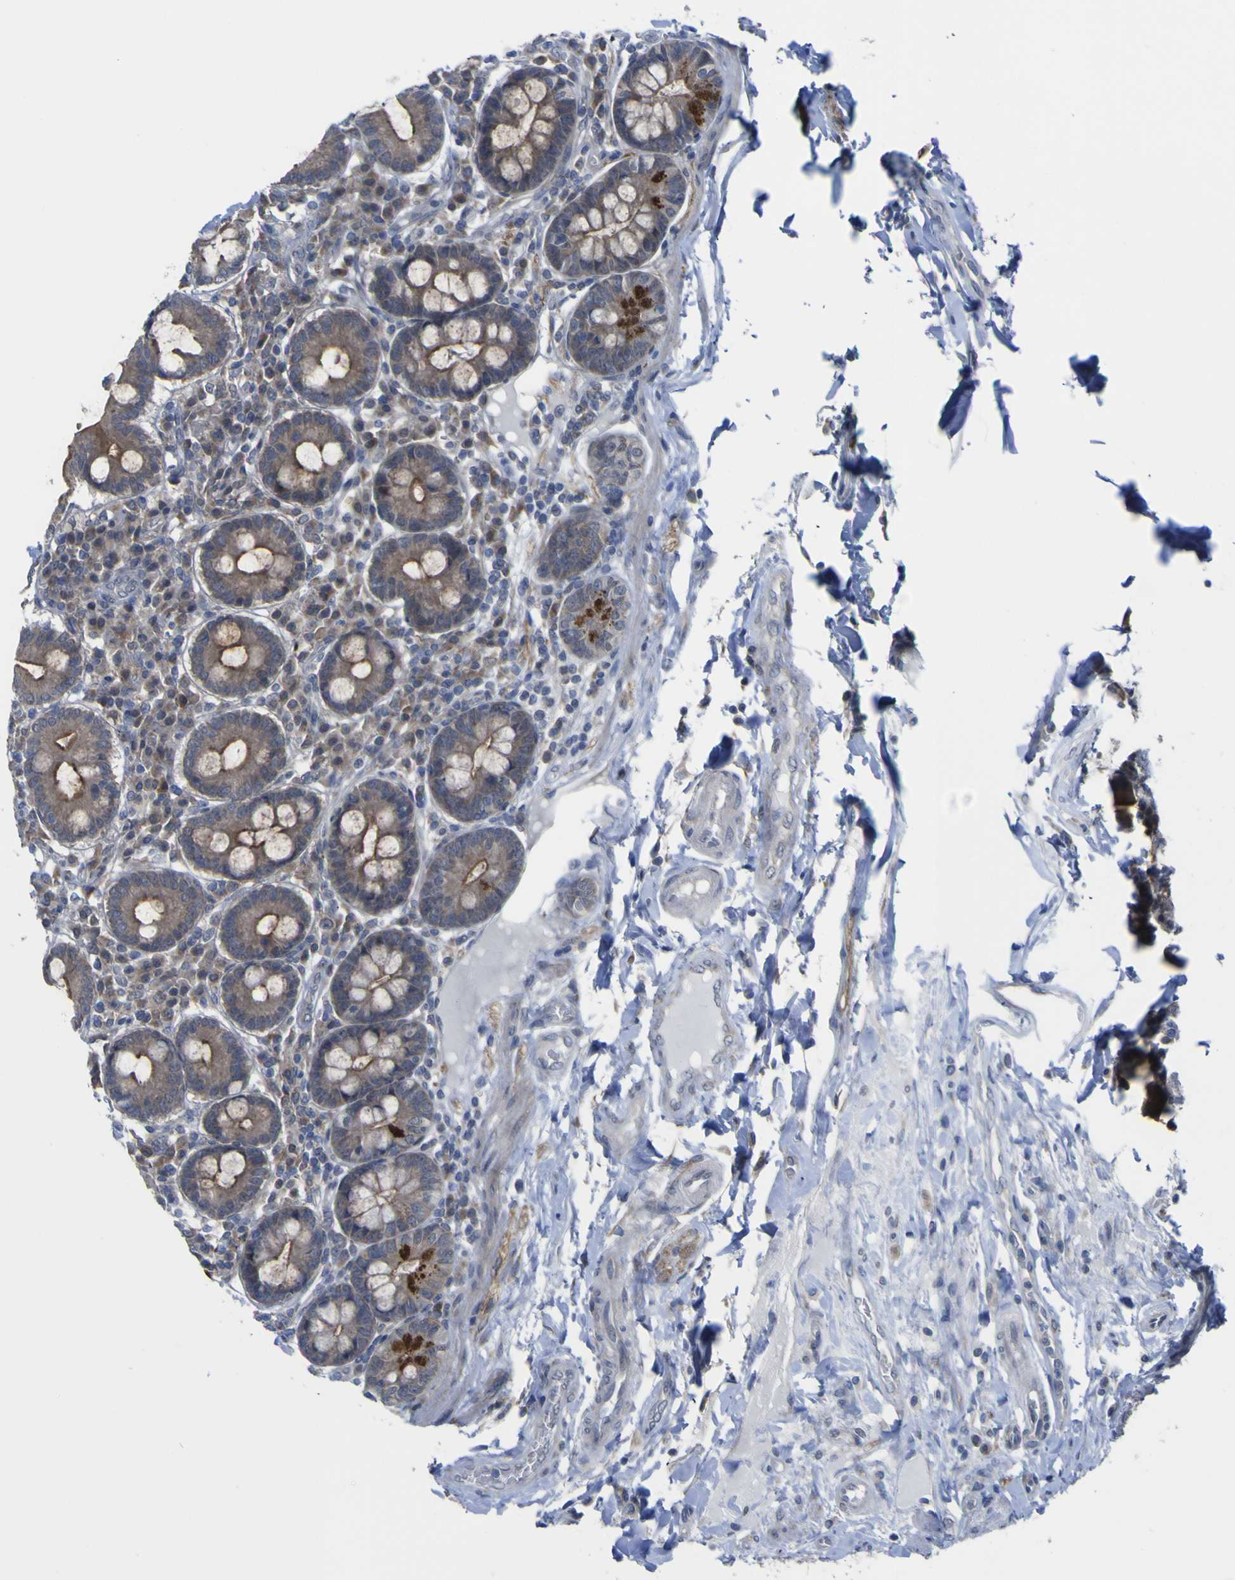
{"staining": {"intensity": "strong", "quantity": ">75%", "location": "cytoplasmic/membranous"}, "tissue": "duodenum", "cell_type": "Glandular cells", "image_type": "normal", "snomed": [{"axis": "morphology", "description": "Normal tissue, NOS"}, {"axis": "topography", "description": "Duodenum"}], "caption": "Immunohistochemistry photomicrograph of normal duodenum stained for a protein (brown), which reveals high levels of strong cytoplasmic/membranous positivity in approximately >75% of glandular cells.", "gene": "TNFRSF11A", "patient": {"sex": "male", "age": 50}}